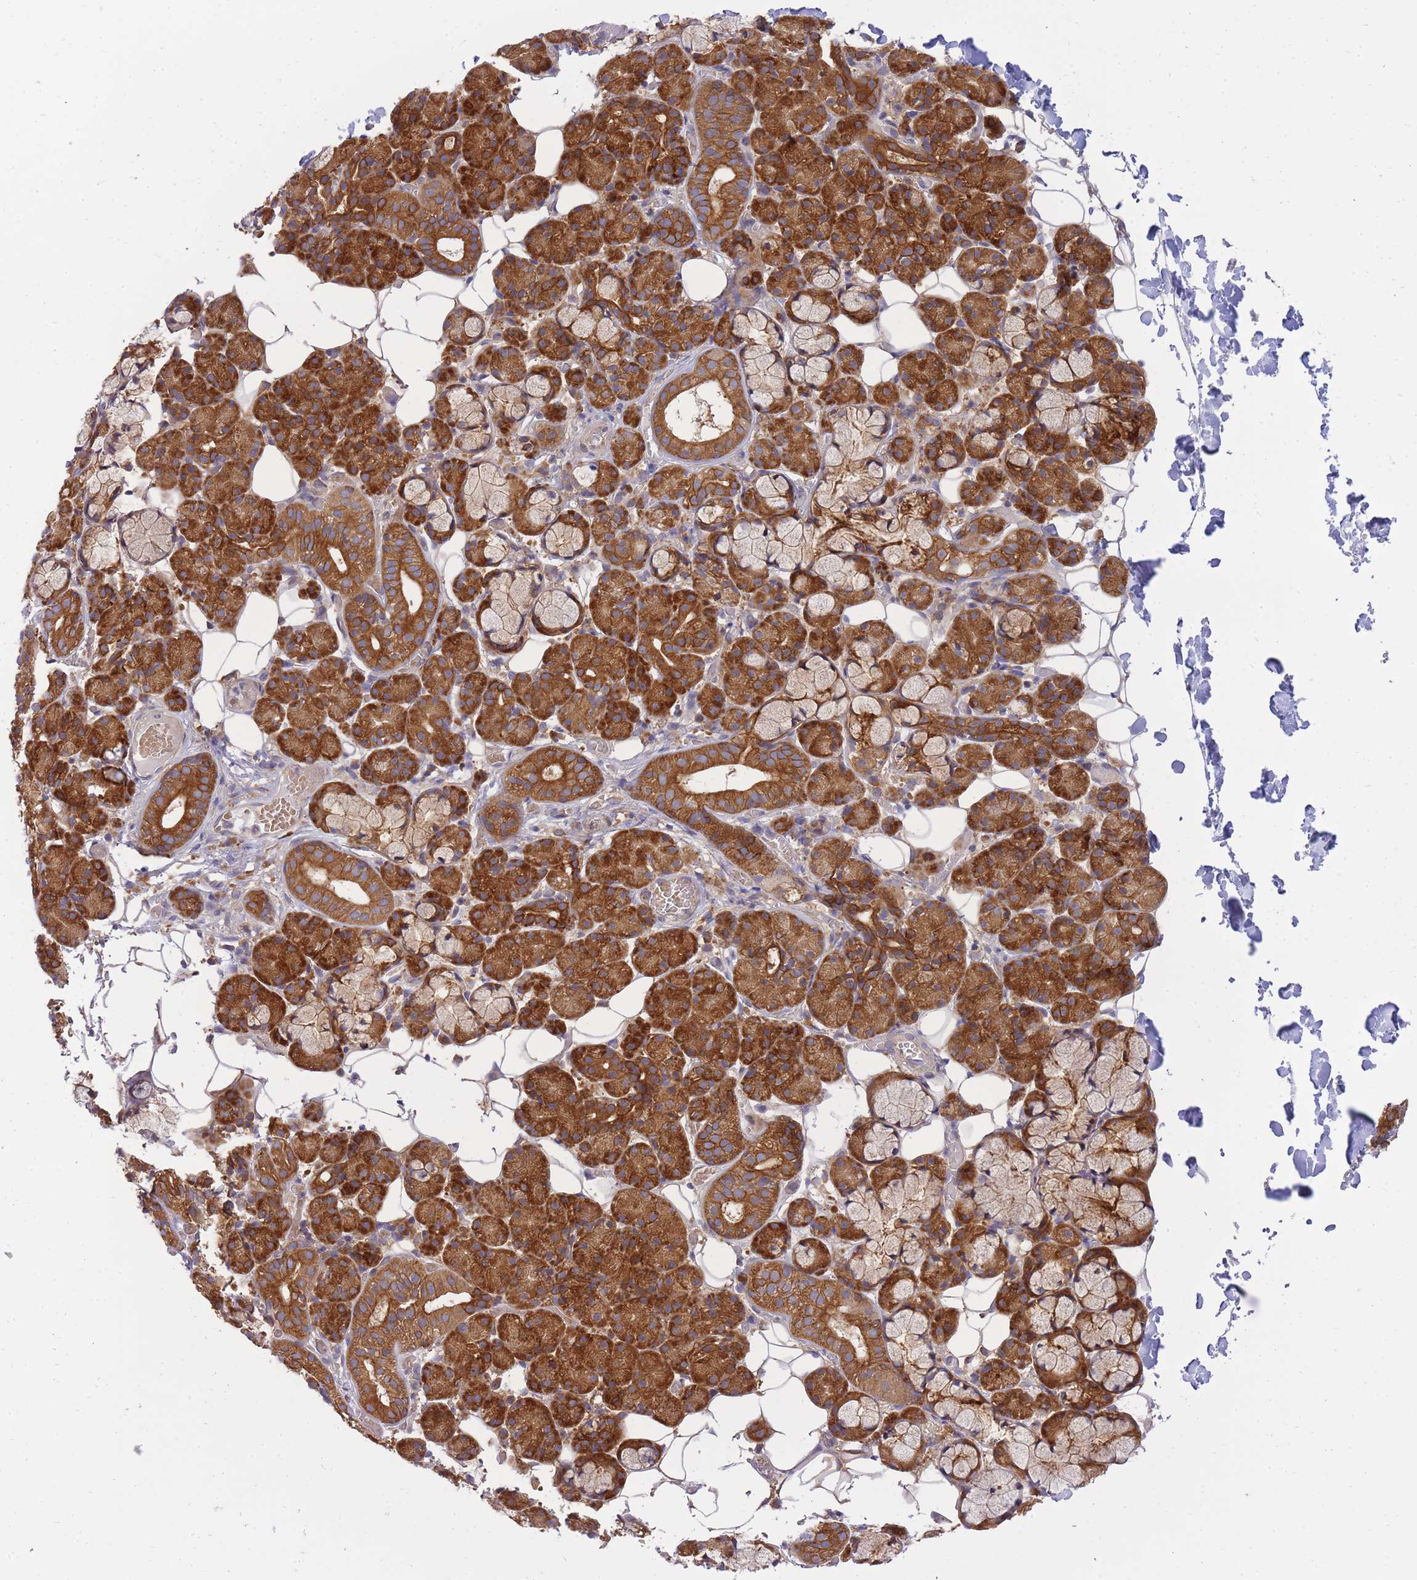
{"staining": {"intensity": "strong", "quantity": ">75%", "location": "cytoplasmic/membranous"}, "tissue": "salivary gland", "cell_type": "Glandular cells", "image_type": "normal", "snomed": [{"axis": "morphology", "description": "Normal tissue, NOS"}, {"axis": "topography", "description": "Salivary gland"}], "caption": "Immunohistochemical staining of benign salivary gland exhibits high levels of strong cytoplasmic/membranous staining in approximately >75% of glandular cells. Using DAB (3,3'-diaminobenzidine) (brown) and hematoxylin (blue) stains, captured at high magnification using brightfield microscopy.", "gene": "EIF2B2", "patient": {"sex": "male", "age": 63}}